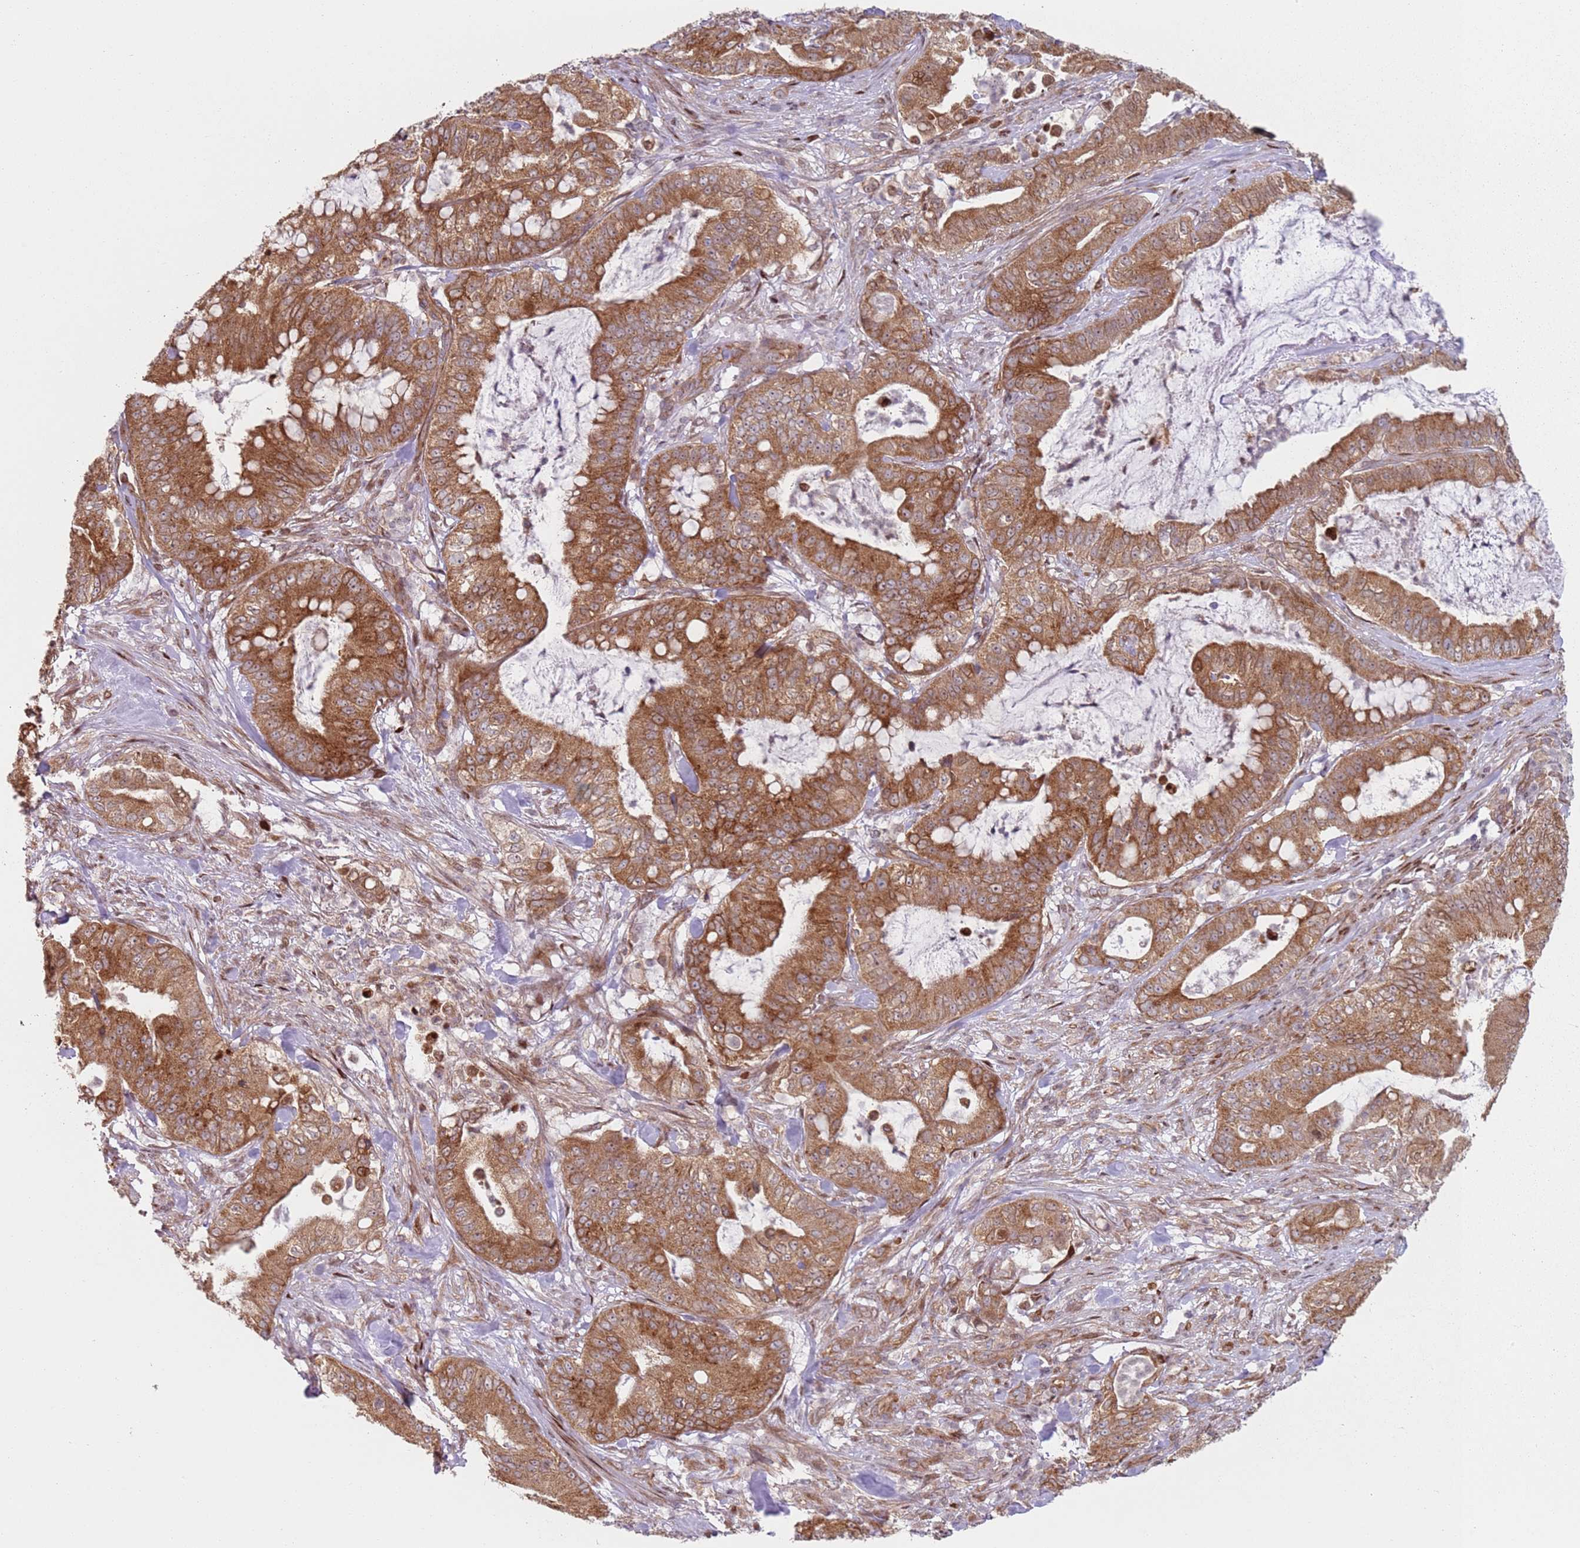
{"staining": {"intensity": "strong", "quantity": ">75%", "location": "cytoplasmic/membranous"}, "tissue": "pancreatic cancer", "cell_type": "Tumor cells", "image_type": "cancer", "snomed": [{"axis": "morphology", "description": "Adenocarcinoma, NOS"}, {"axis": "topography", "description": "Pancreas"}], "caption": "IHC histopathology image of neoplastic tissue: pancreatic adenocarcinoma stained using immunohistochemistry exhibits high levels of strong protein expression localized specifically in the cytoplasmic/membranous of tumor cells, appearing as a cytoplasmic/membranous brown color.", "gene": "HNRNPLL", "patient": {"sex": "male", "age": 71}}